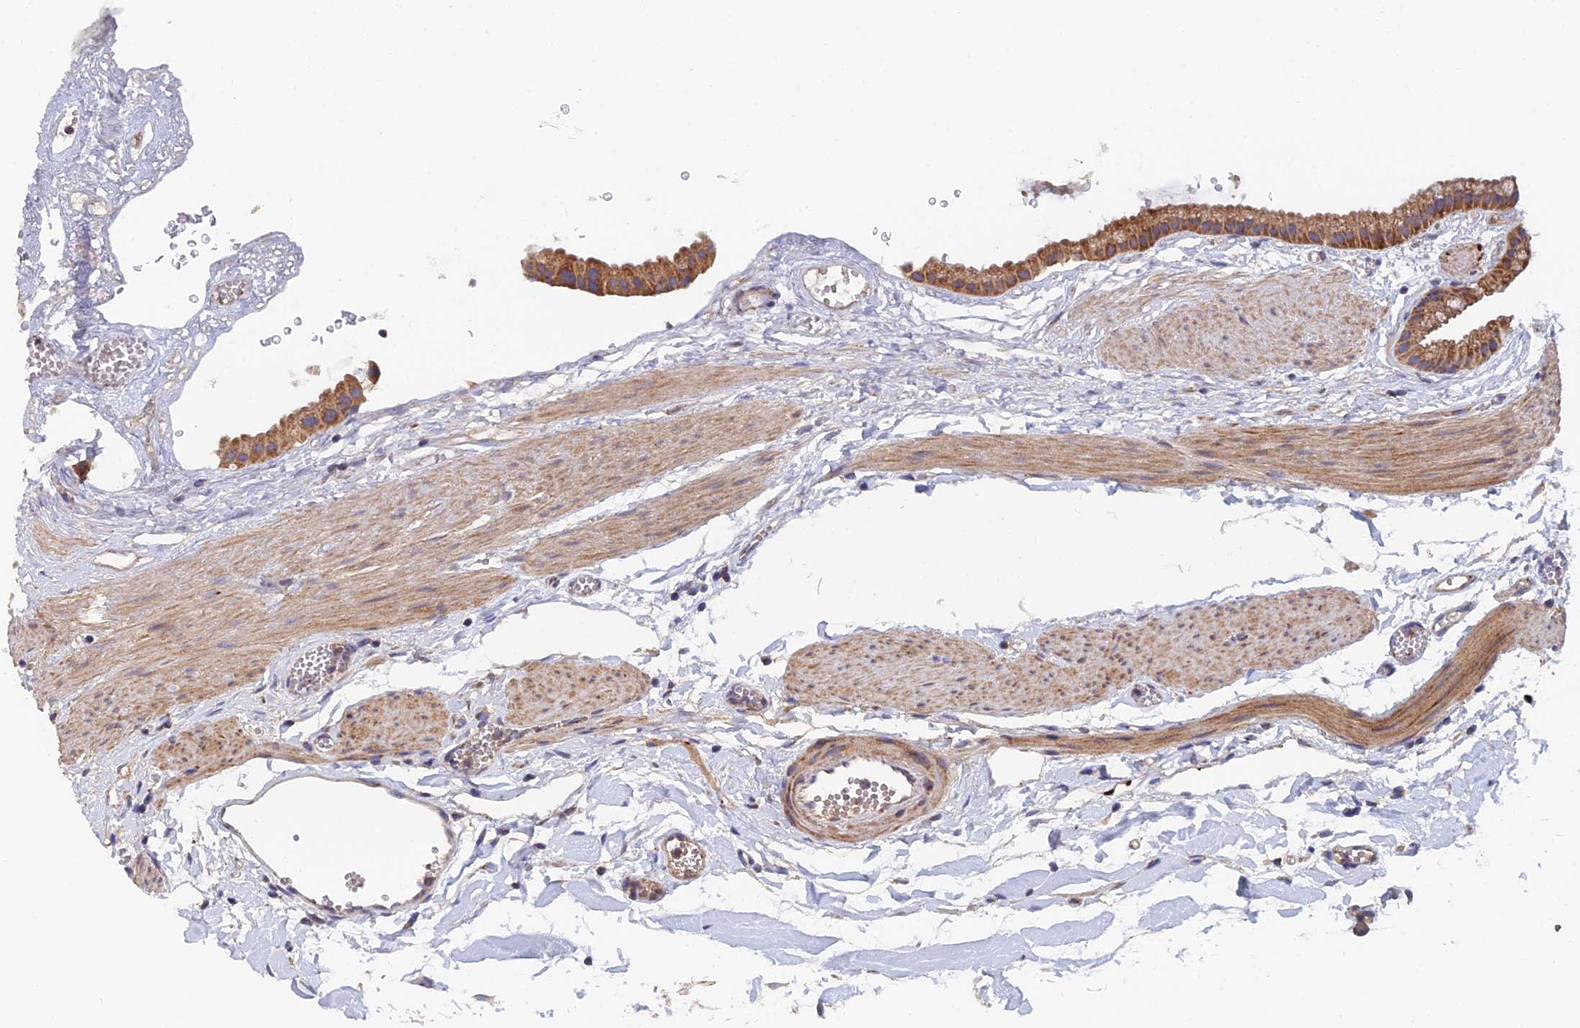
{"staining": {"intensity": "moderate", "quantity": ">75%", "location": "cytoplasmic/membranous"}, "tissue": "gallbladder", "cell_type": "Glandular cells", "image_type": "normal", "snomed": [{"axis": "morphology", "description": "Normal tissue, NOS"}, {"axis": "topography", "description": "Gallbladder"}], "caption": "This micrograph shows IHC staining of unremarkable gallbladder, with medium moderate cytoplasmic/membranous expression in about >75% of glandular cells.", "gene": "ECSIT", "patient": {"sex": "female", "age": 64}}